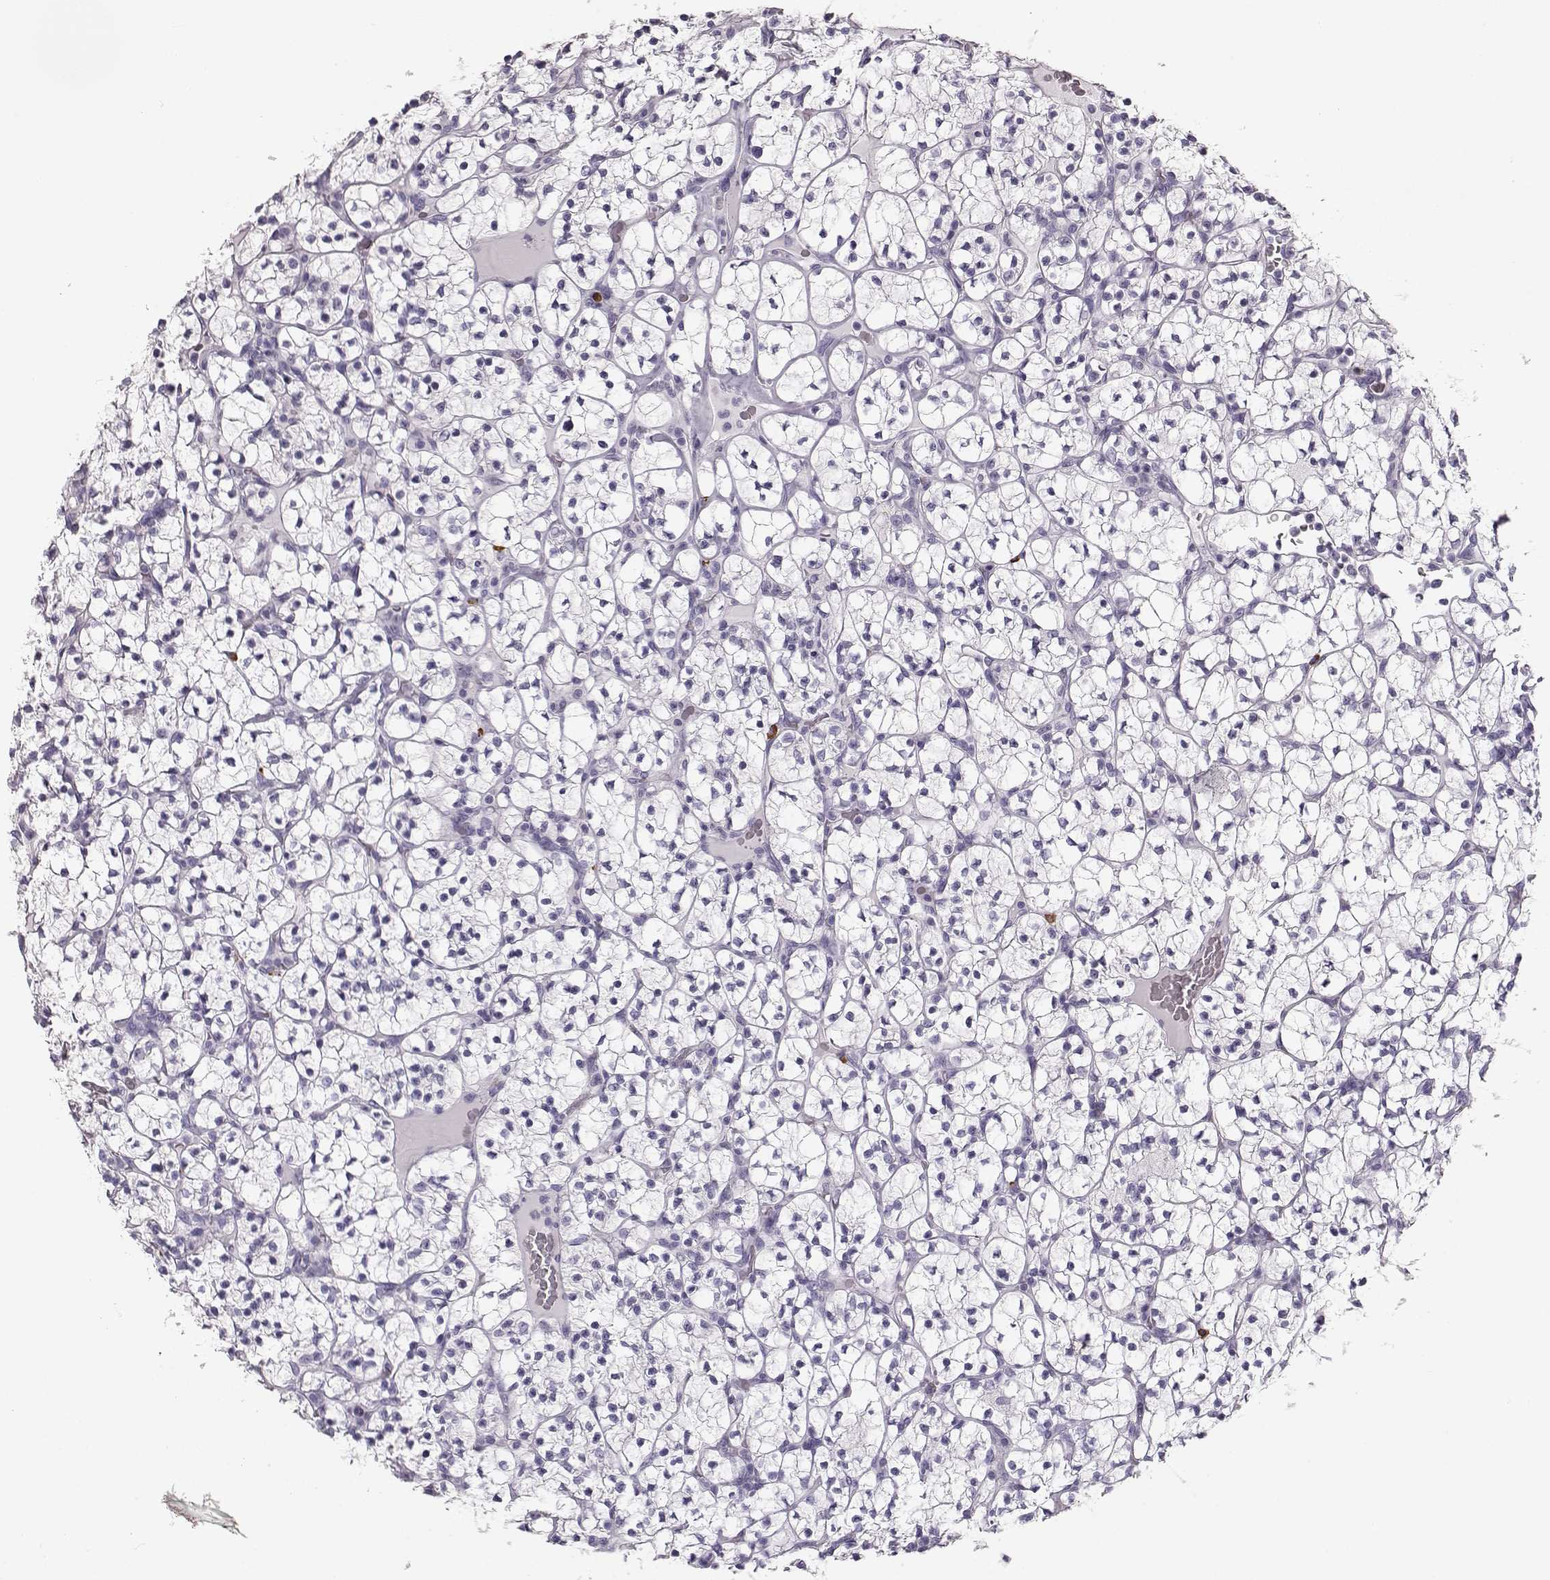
{"staining": {"intensity": "negative", "quantity": "none", "location": "none"}, "tissue": "renal cancer", "cell_type": "Tumor cells", "image_type": "cancer", "snomed": [{"axis": "morphology", "description": "Adenocarcinoma, NOS"}, {"axis": "topography", "description": "Kidney"}], "caption": "The histopathology image displays no significant staining in tumor cells of adenocarcinoma (renal). (Brightfield microscopy of DAB immunohistochemistry at high magnification).", "gene": "NPTXR", "patient": {"sex": "female", "age": 89}}